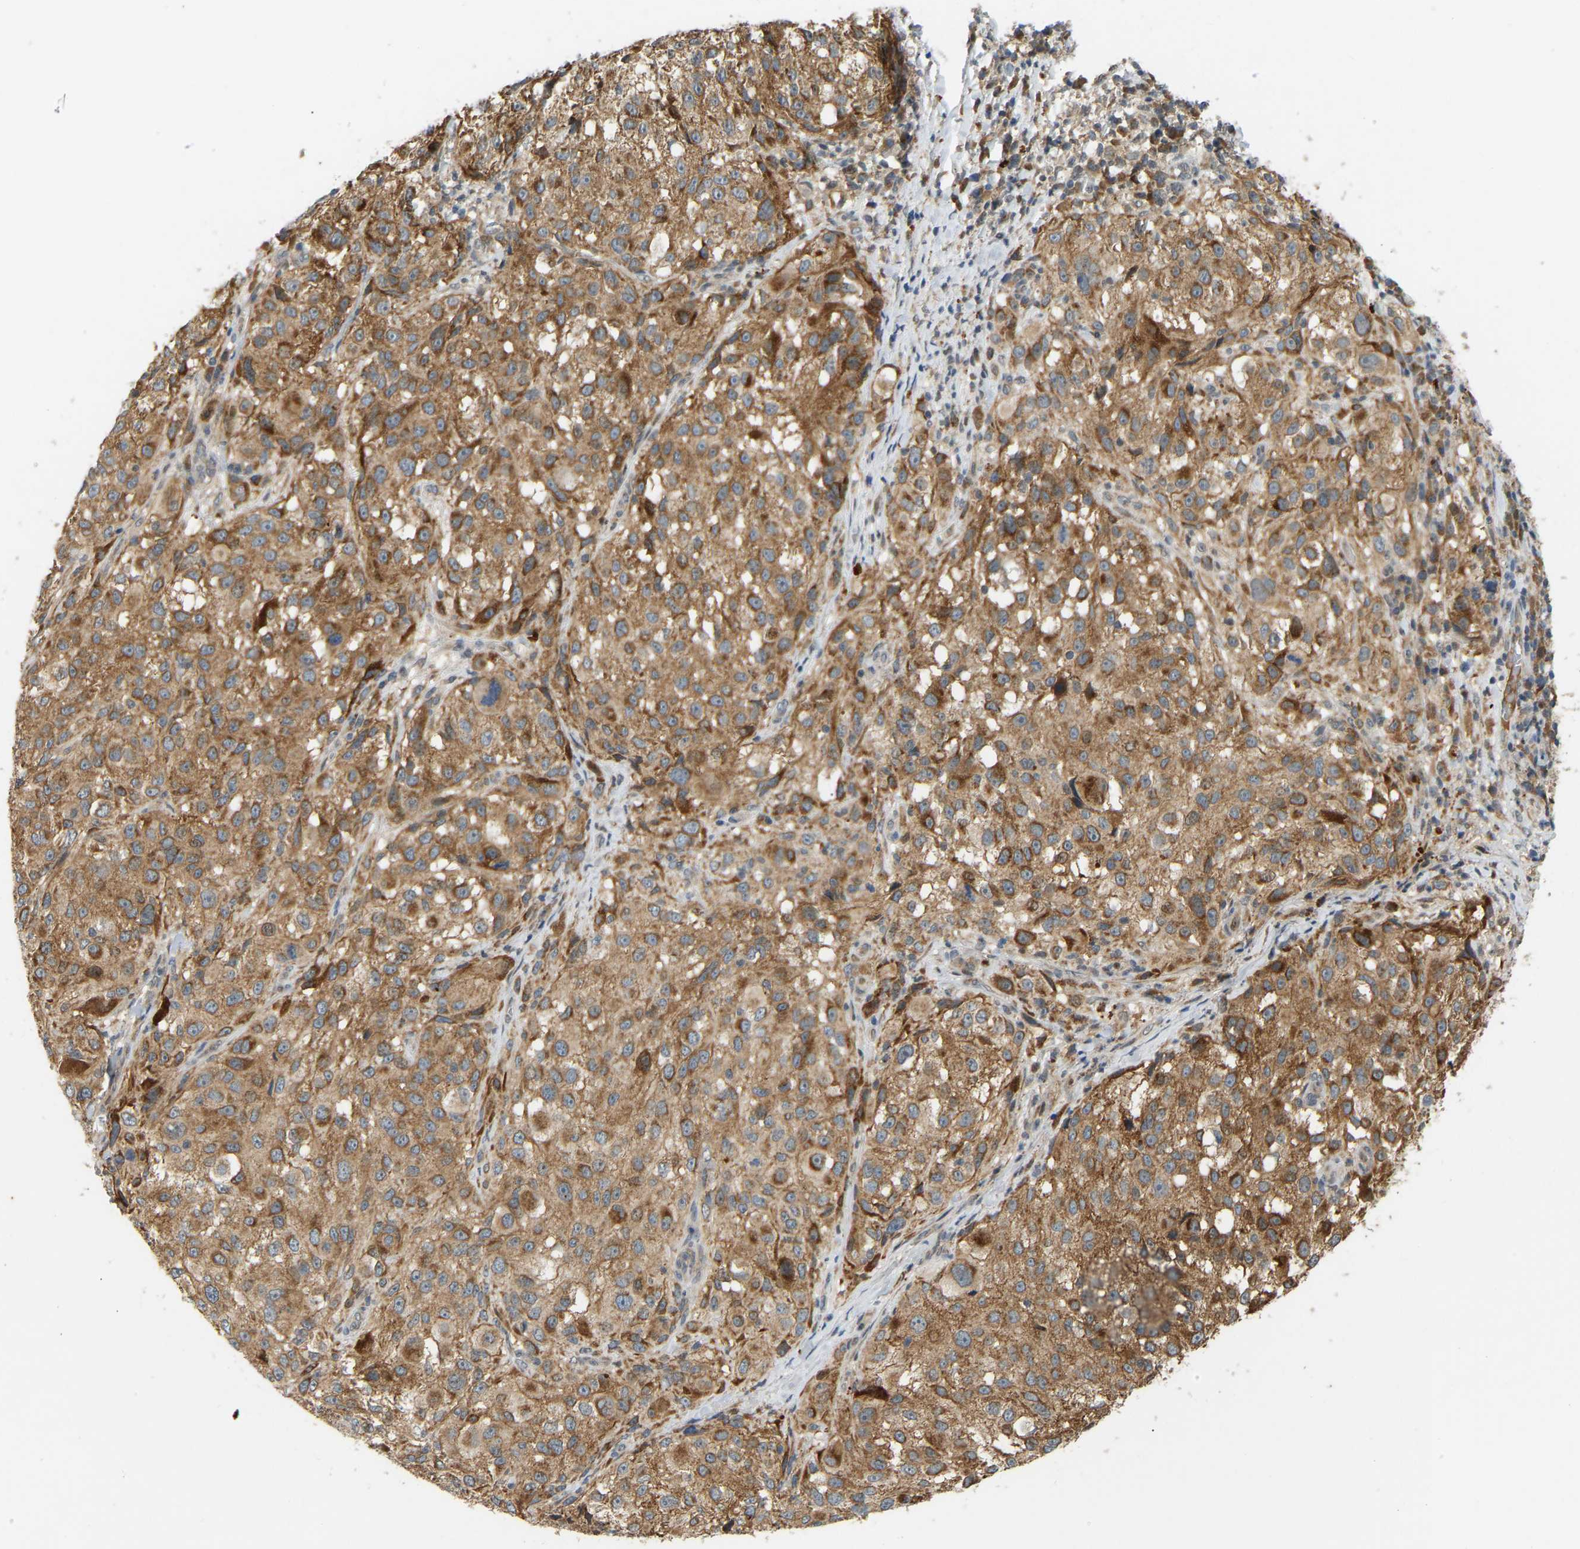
{"staining": {"intensity": "moderate", "quantity": ">75%", "location": "cytoplasmic/membranous"}, "tissue": "melanoma", "cell_type": "Tumor cells", "image_type": "cancer", "snomed": [{"axis": "morphology", "description": "Necrosis, NOS"}, {"axis": "morphology", "description": "Malignant melanoma, NOS"}, {"axis": "topography", "description": "Skin"}], "caption": "Immunohistochemical staining of human malignant melanoma exhibits moderate cytoplasmic/membranous protein expression in approximately >75% of tumor cells. Nuclei are stained in blue.", "gene": "PTCD1", "patient": {"sex": "female", "age": 87}}